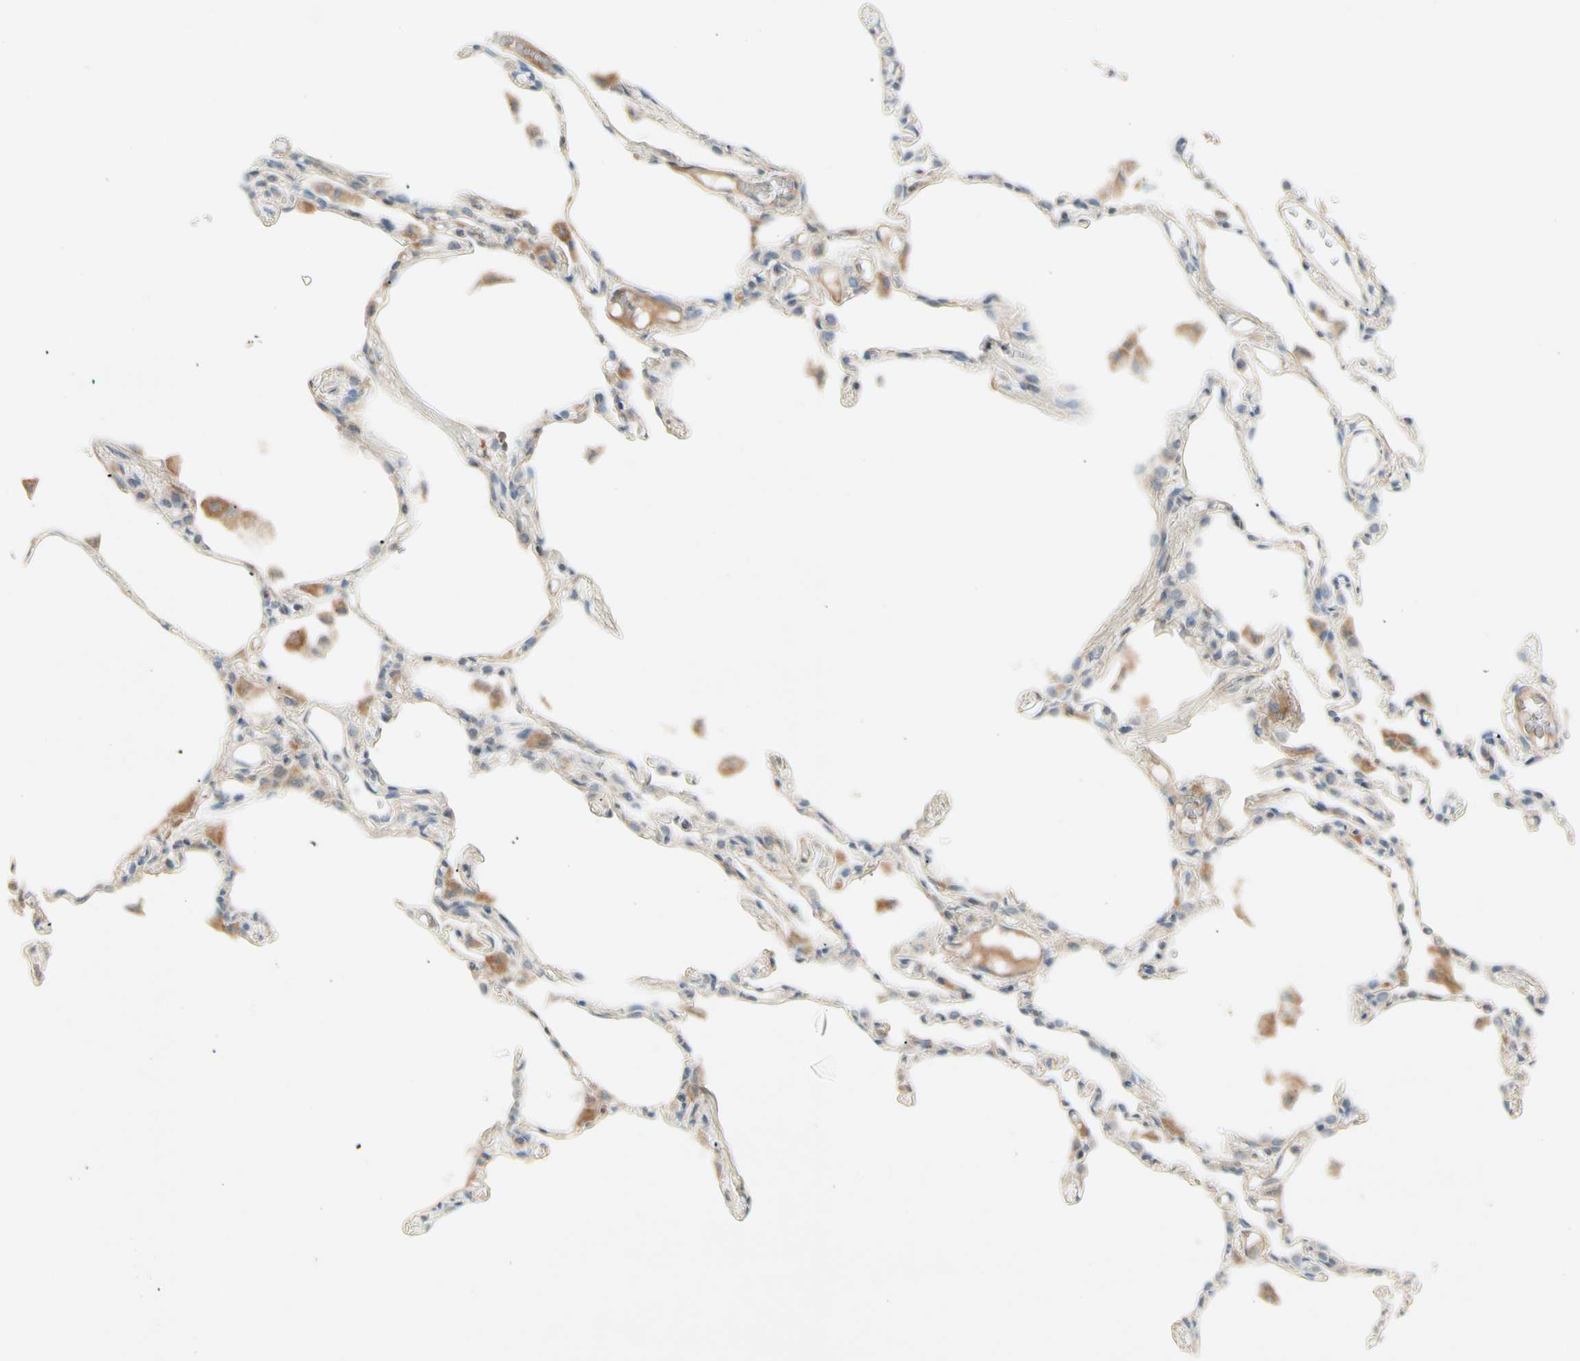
{"staining": {"intensity": "weak", "quantity": "25%-75%", "location": "cytoplasmic/membranous"}, "tissue": "lung", "cell_type": "Alveolar cells", "image_type": "normal", "snomed": [{"axis": "morphology", "description": "Normal tissue, NOS"}, {"axis": "topography", "description": "Lung"}], "caption": "Immunohistochemistry histopathology image of normal lung stained for a protein (brown), which shows low levels of weak cytoplasmic/membranous staining in approximately 25%-75% of alveolar cells.", "gene": "CCL4", "patient": {"sex": "female", "age": 49}}